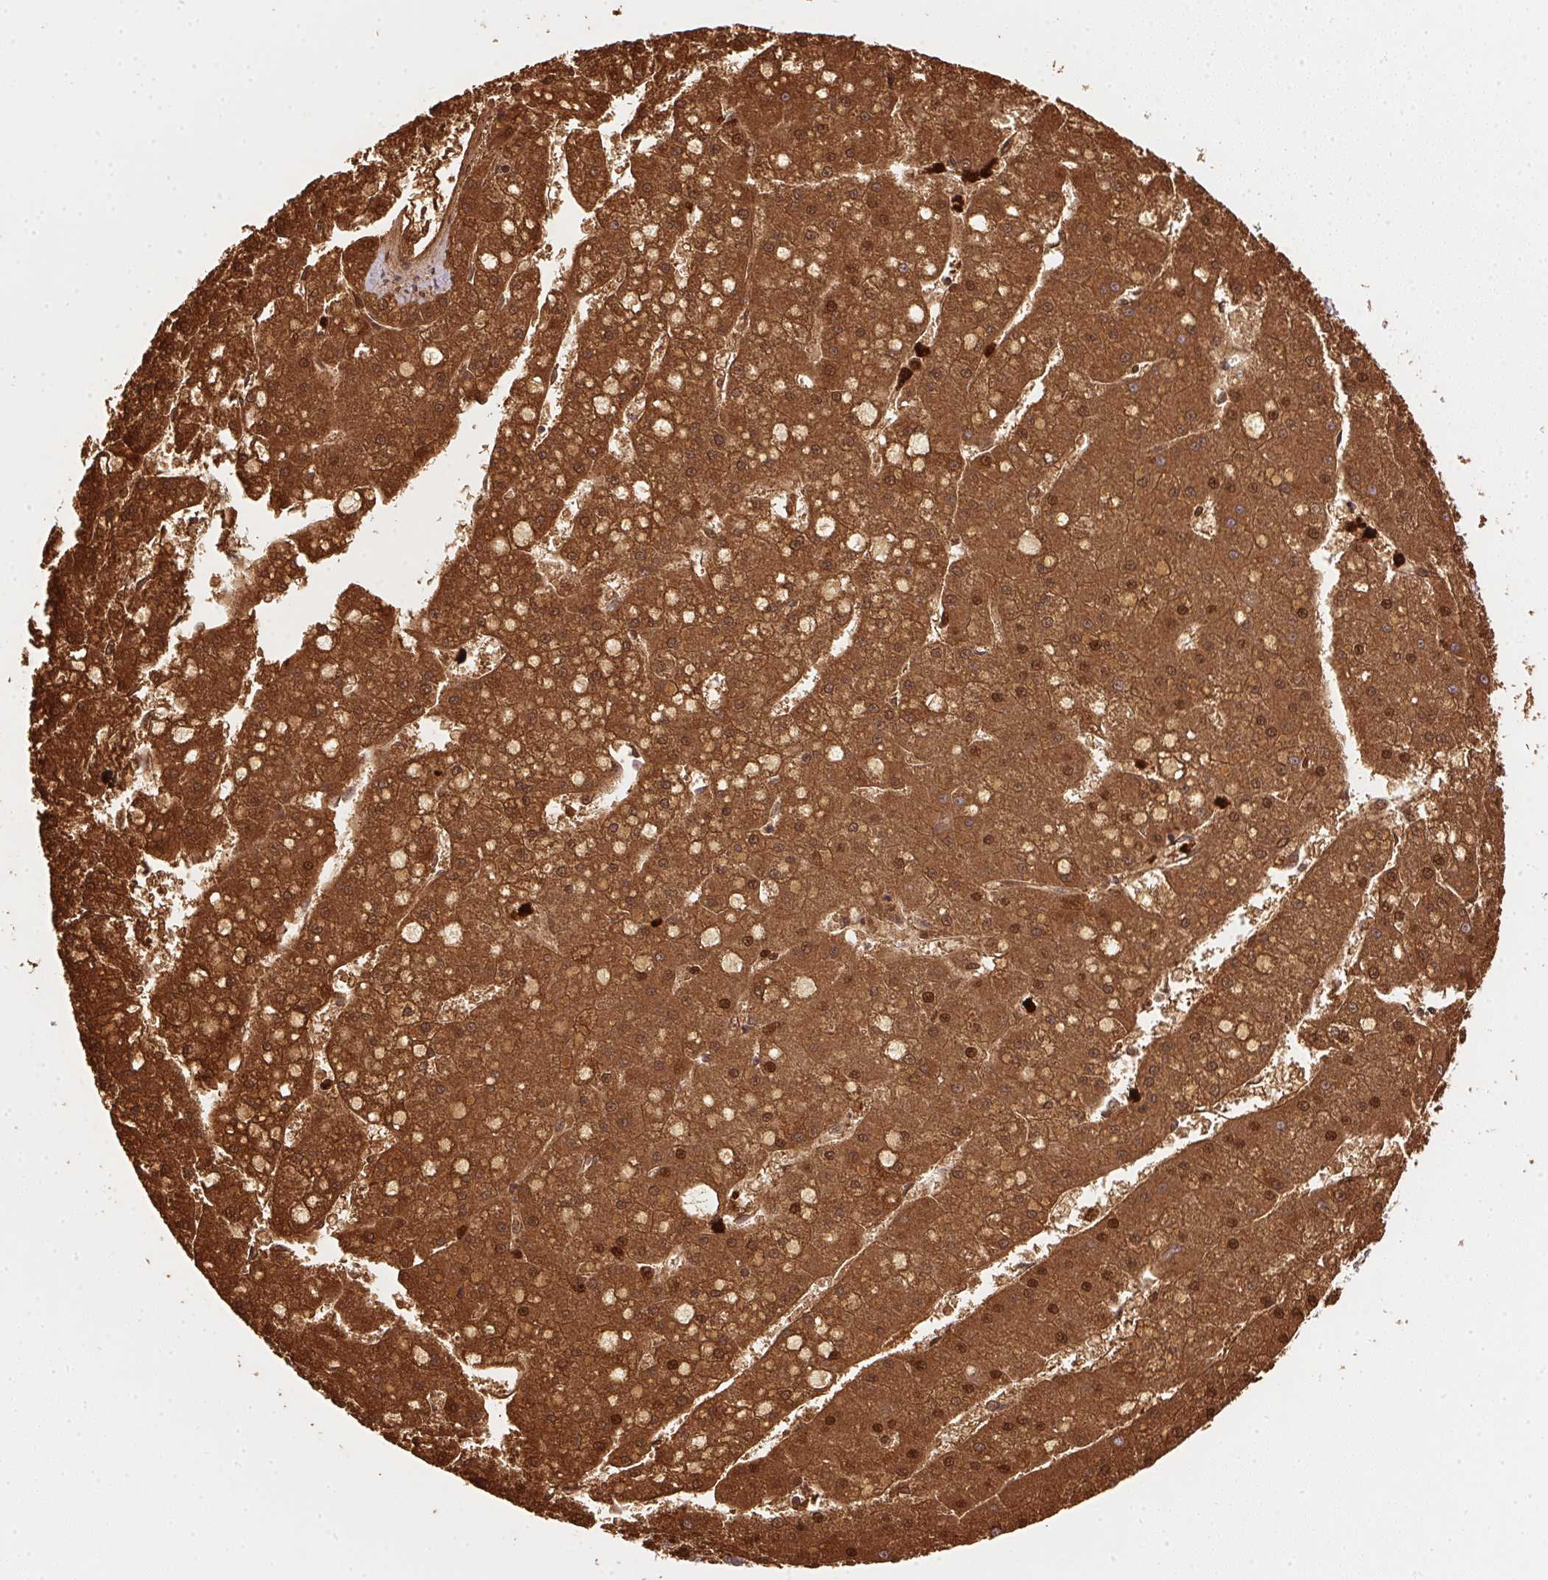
{"staining": {"intensity": "moderate", "quantity": ">75%", "location": "cytoplasmic/membranous,nuclear"}, "tissue": "liver cancer", "cell_type": "Tumor cells", "image_type": "cancer", "snomed": [{"axis": "morphology", "description": "Carcinoma, Hepatocellular, NOS"}, {"axis": "topography", "description": "Liver"}], "caption": "This image exhibits immunohistochemistry staining of liver cancer (hepatocellular carcinoma), with medium moderate cytoplasmic/membranous and nuclear staining in approximately >75% of tumor cells.", "gene": "ORM1", "patient": {"sex": "male", "age": 67}}